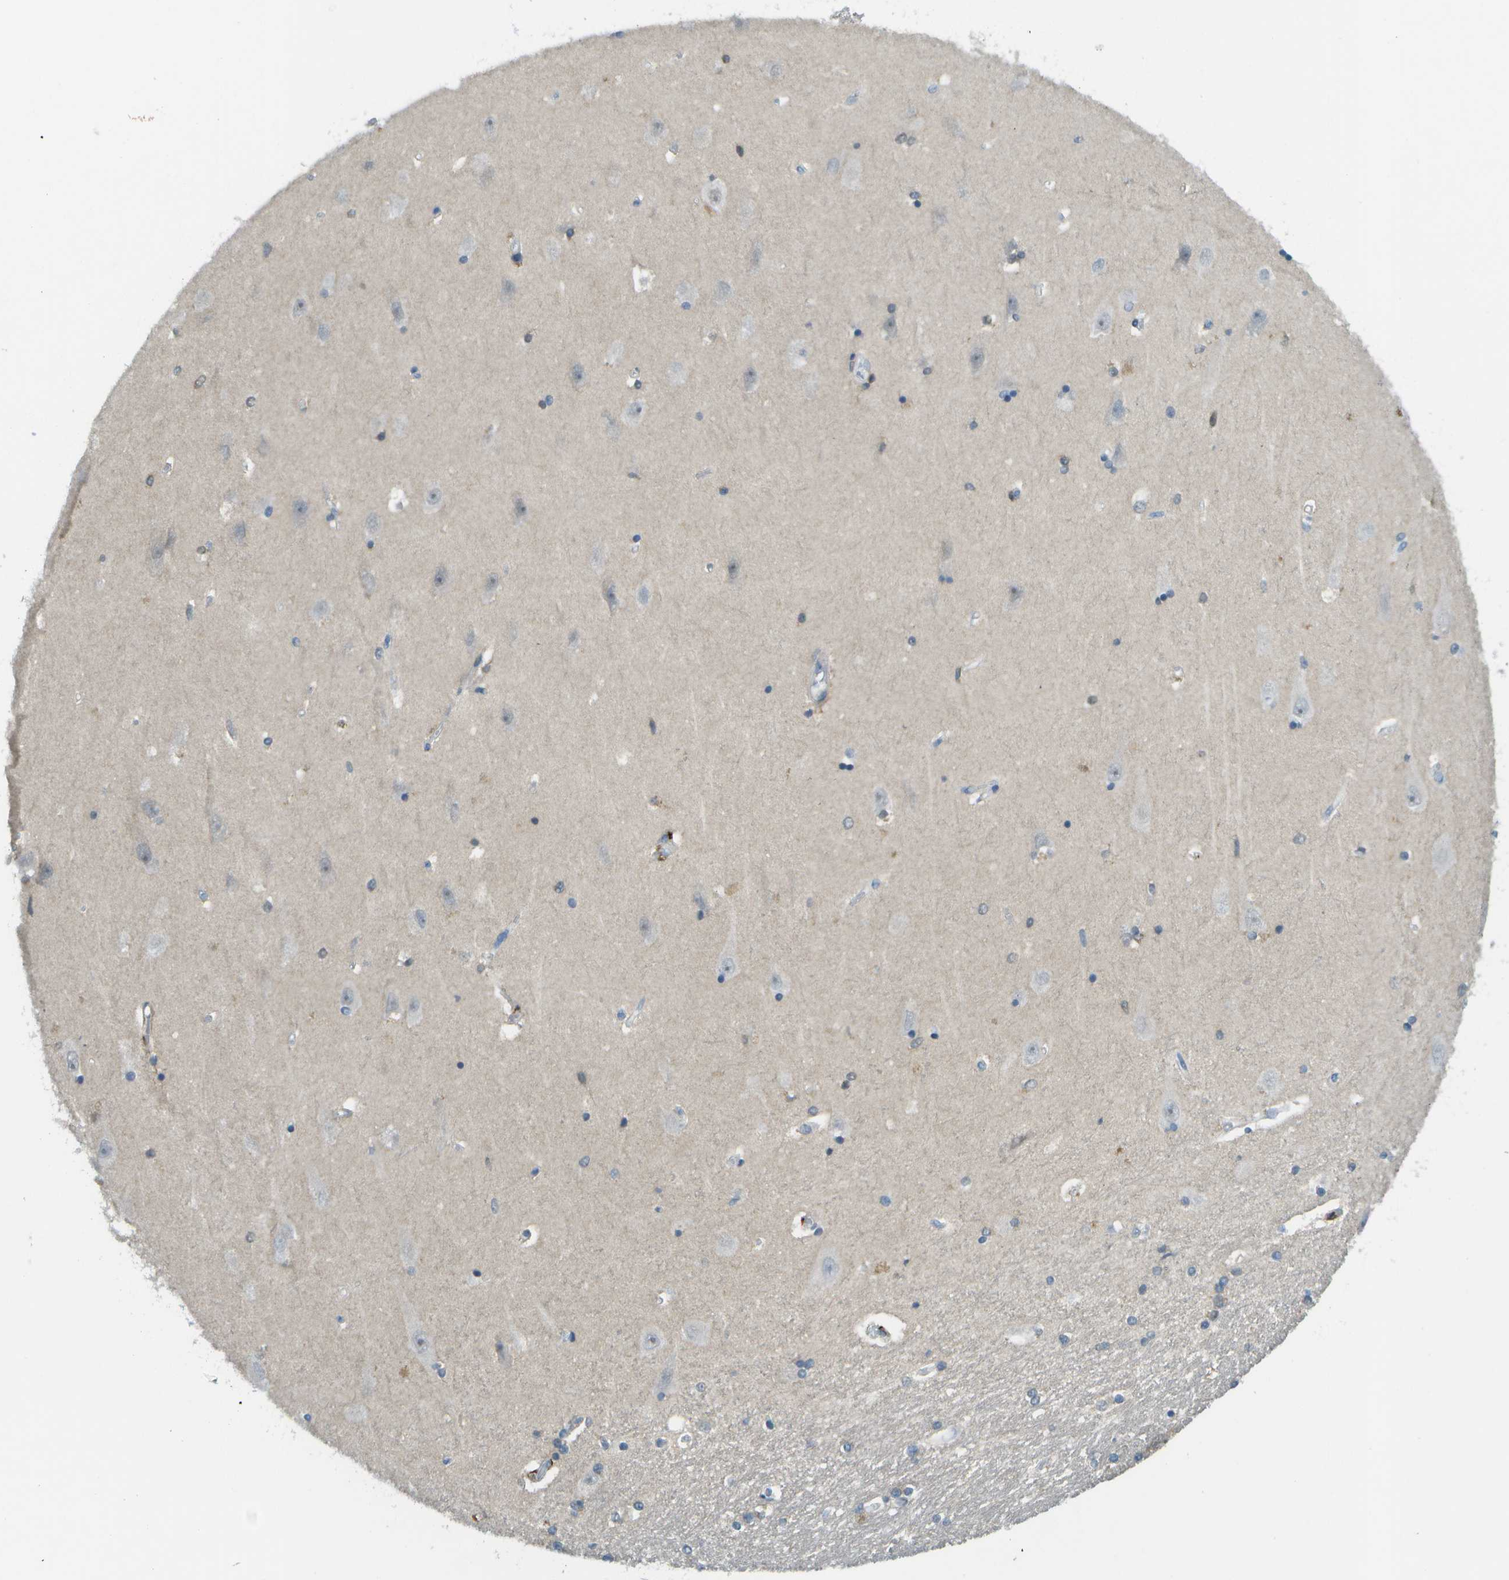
{"staining": {"intensity": "moderate", "quantity": "25%-75%", "location": "cytoplasmic/membranous,nuclear"}, "tissue": "hippocampus", "cell_type": "Glial cells", "image_type": "normal", "snomed": [{"axis": "morphology", "description": "Normal tissue, NOS"}, {"axis": "topography", "description": "Hippocampus"}], "caption": "Human hippocampus stained for a protein (brown) reveals moderate cytoplasmic/membranous,nuclear positive expression in about 25%-75% of glial cells.", "gene": "CDH23", "patient": {"sex": "male", "age": 45}}